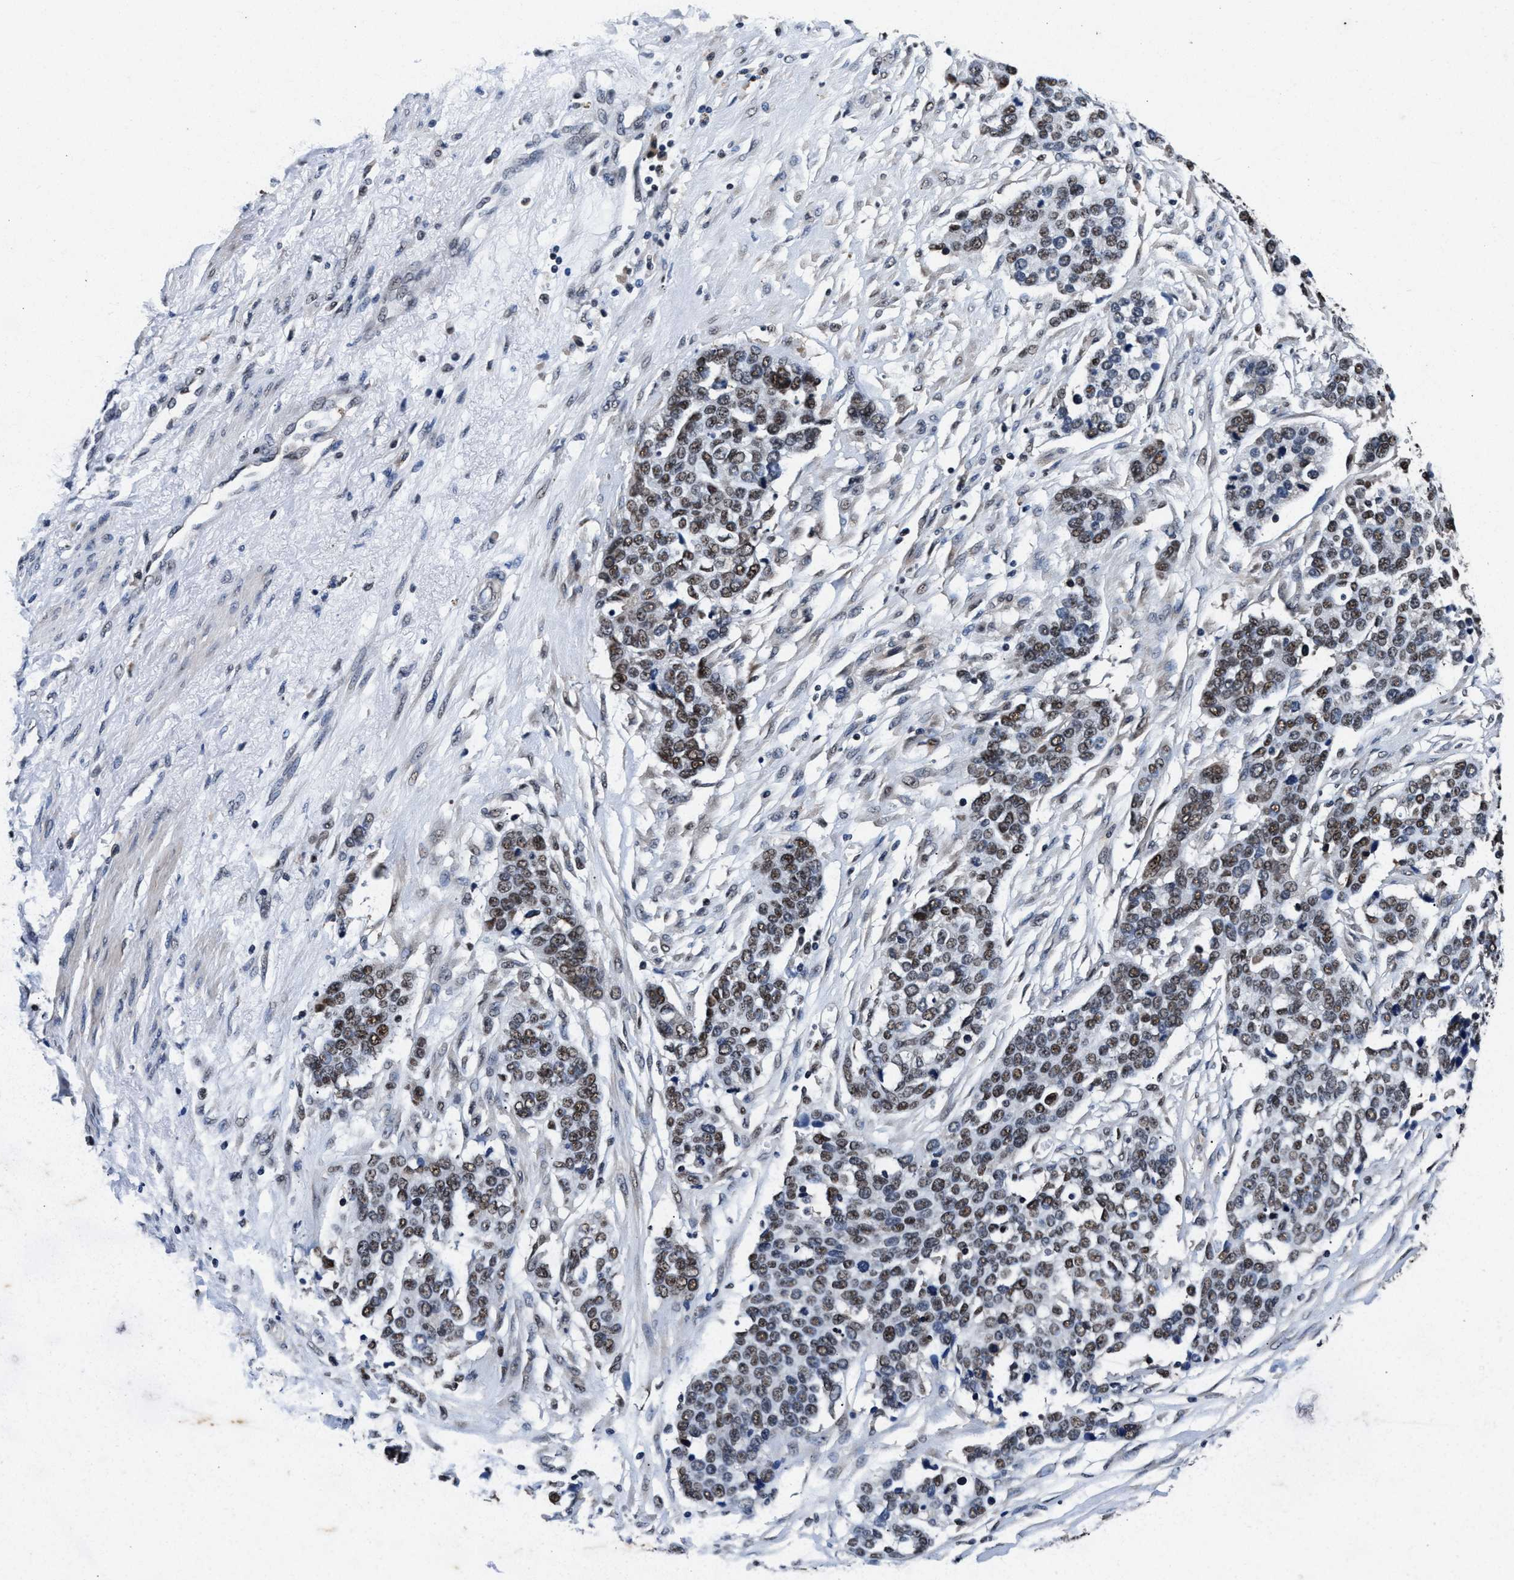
{"staining": {"intensity": "moderate", "quantity": ">75%", "location": "nuclear"}, "tissue": "ovarian cancer", "cell_type": "Tumor cells", "image_type": "cancer", "snomed": [{"axis": "morphology", "description": "Cystadenocarcinoma, serous, NOS"}, {"axis": "topography", "description": "Ovary"}], "caption": "Immunohistochemistry (IHC) of serous cystadenocarcinoma (ovarian) reveals medium levels of moderate nuclear staining in about >75% of tumor cells.", "gene": "USP16", "patient": {"sex": "female", "age": 44}}